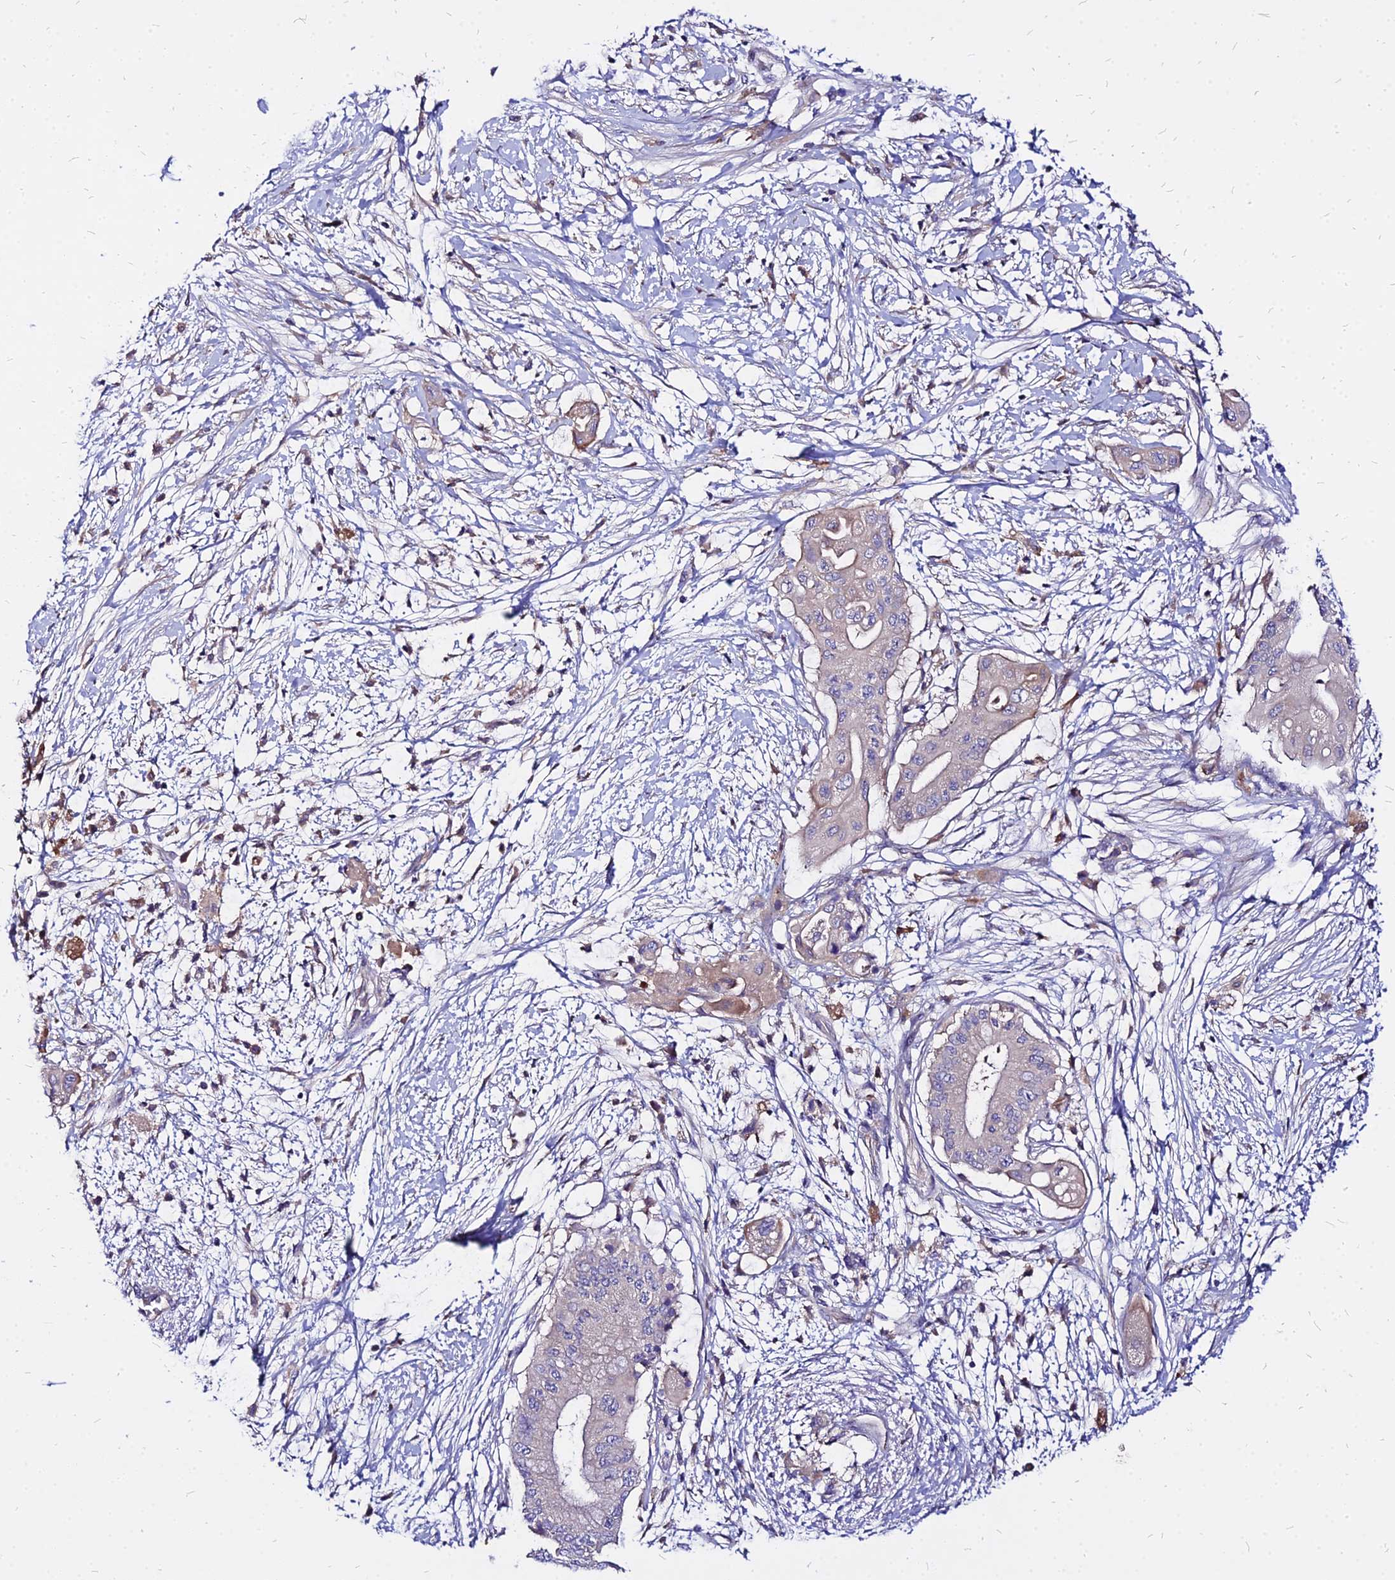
{"staining": {"intensity": "weak", "quantity": "<25%", "location": "cytoplasmic/membranous"}, "tissue": "pancreatic cancer", "cell_type": "Tumor cells", "image_type": "cancer", "snomed": [{"axis": "morphology", "description": "Adenocarcinoma, NOS"}, {"axis": "topography", "description": "Pancreas"}], "caption": "An IHC image of pancreatic cancer is shown. There is no staining in tumor cells of pancreatic cancer.", "gene": "COMMD10", "patient": {"sex": "male", "age": 68}}